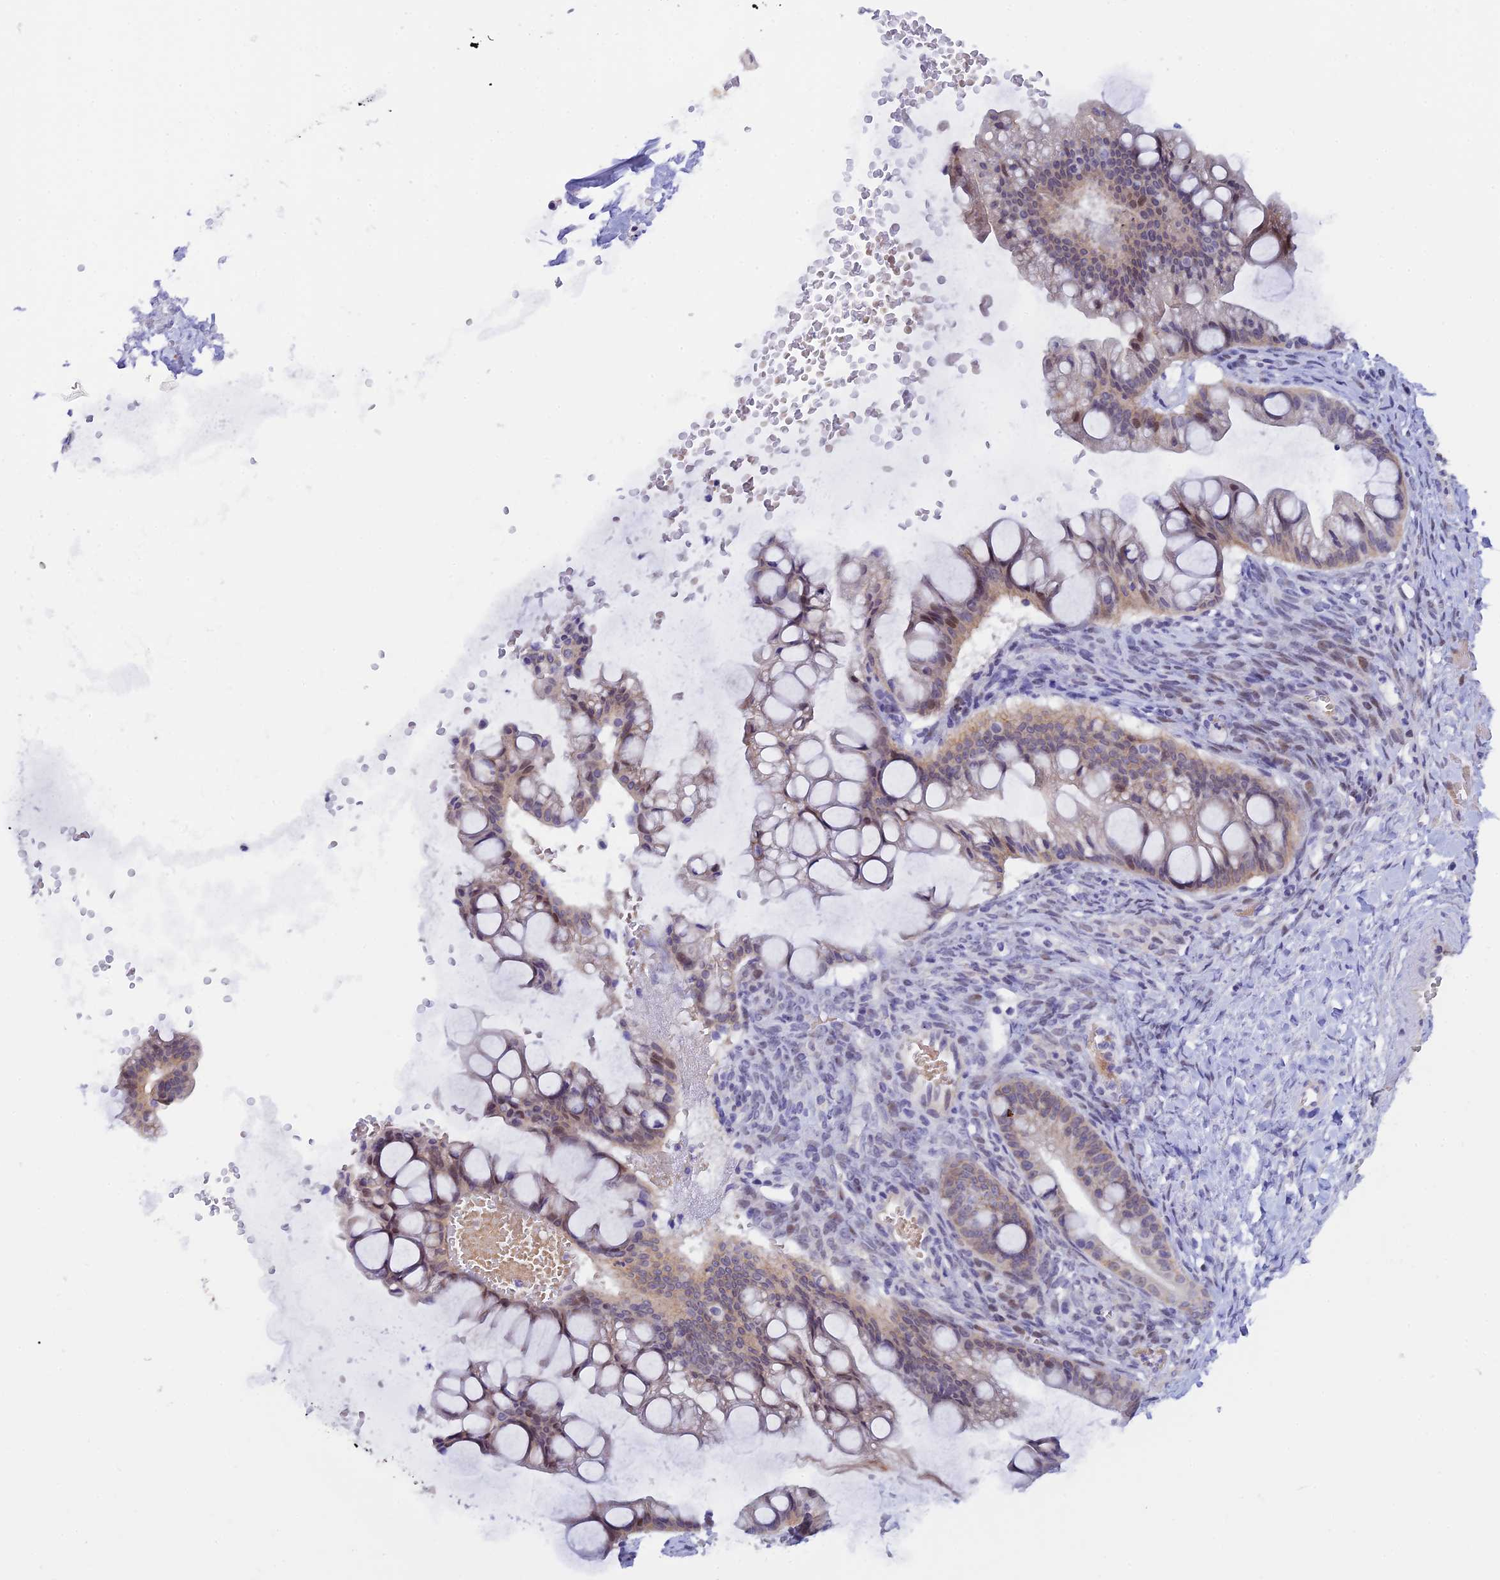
{"staining": {"intensity": "weak", "quantity": "<25%", "location": "nuclear"}, "tissue": "ovarian cancer", "cell_type": "Tumor cells", "image_type": "cancer", "snomed": [{"axis": "morphology", "description": "Cystadenocarcinoma, mucinous, NOS"}, {"axis": "topography", "description": "Ovary"}], "caption": "Immunohistochemistry (IHC) histopathology image of neoplastic tissue: human ovarian mucinous cystadenocarcinoma stained with DAB (3,3'-diaminobenzidine) displays no significant protein staining in tumor cells.", "gene": "RASGEF1B", "patient": {"sex": "female", "age": 73}}